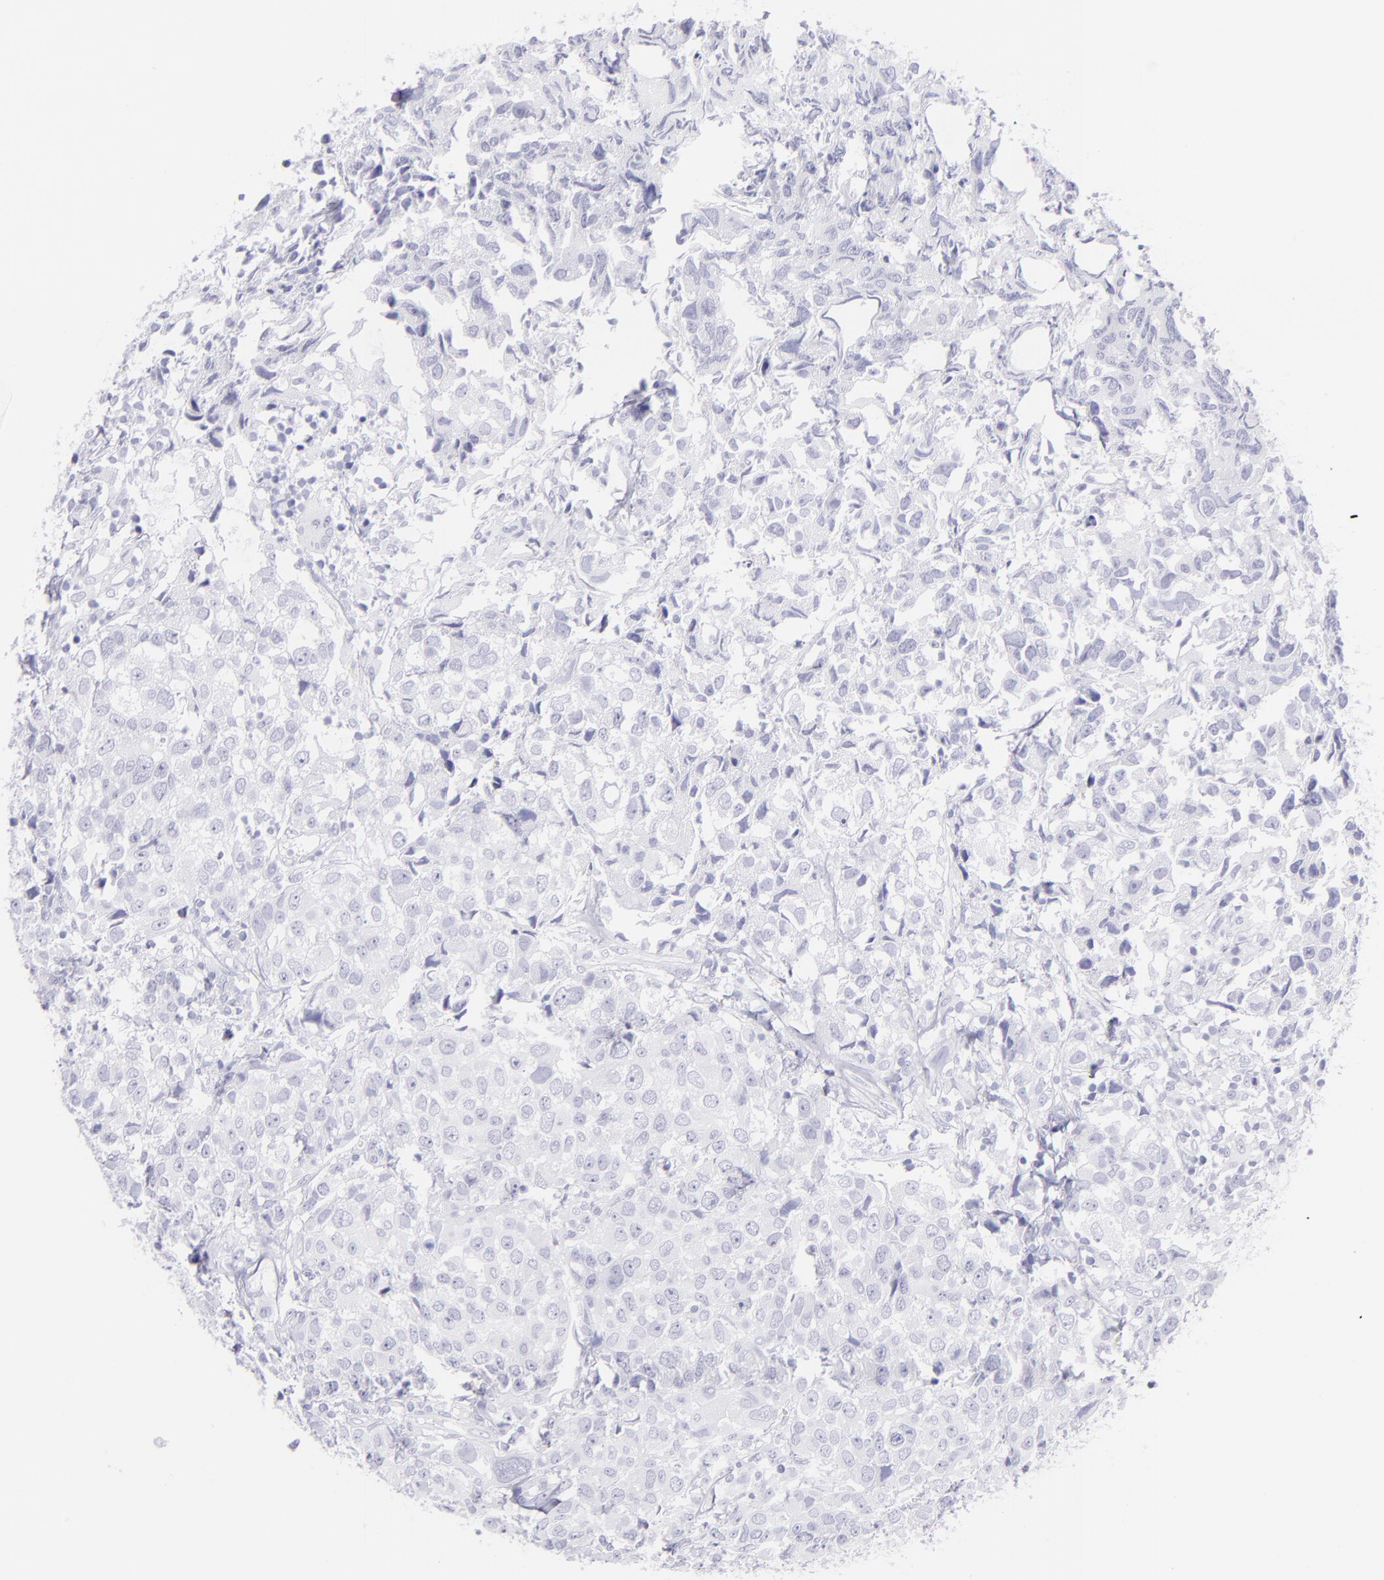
{"staining": {"intensity": "negative", "quantity": "none", "location": "none"}, "tissue": "urothelial cancer", "cell_type": "Tumor cells", "image_type": "cancer", "snomed": [{"axis": "morphology", "description": "Urothelial carcinoma, High grade"}, {"axis": "topography", "description": "Urinary bladder"}], "caption": "Image shows no protein staining in tumor cells of high-grade urothelial carcinoma tissue.", "gene": "CNP", "patient": {"sex": "female", "age": 75}}